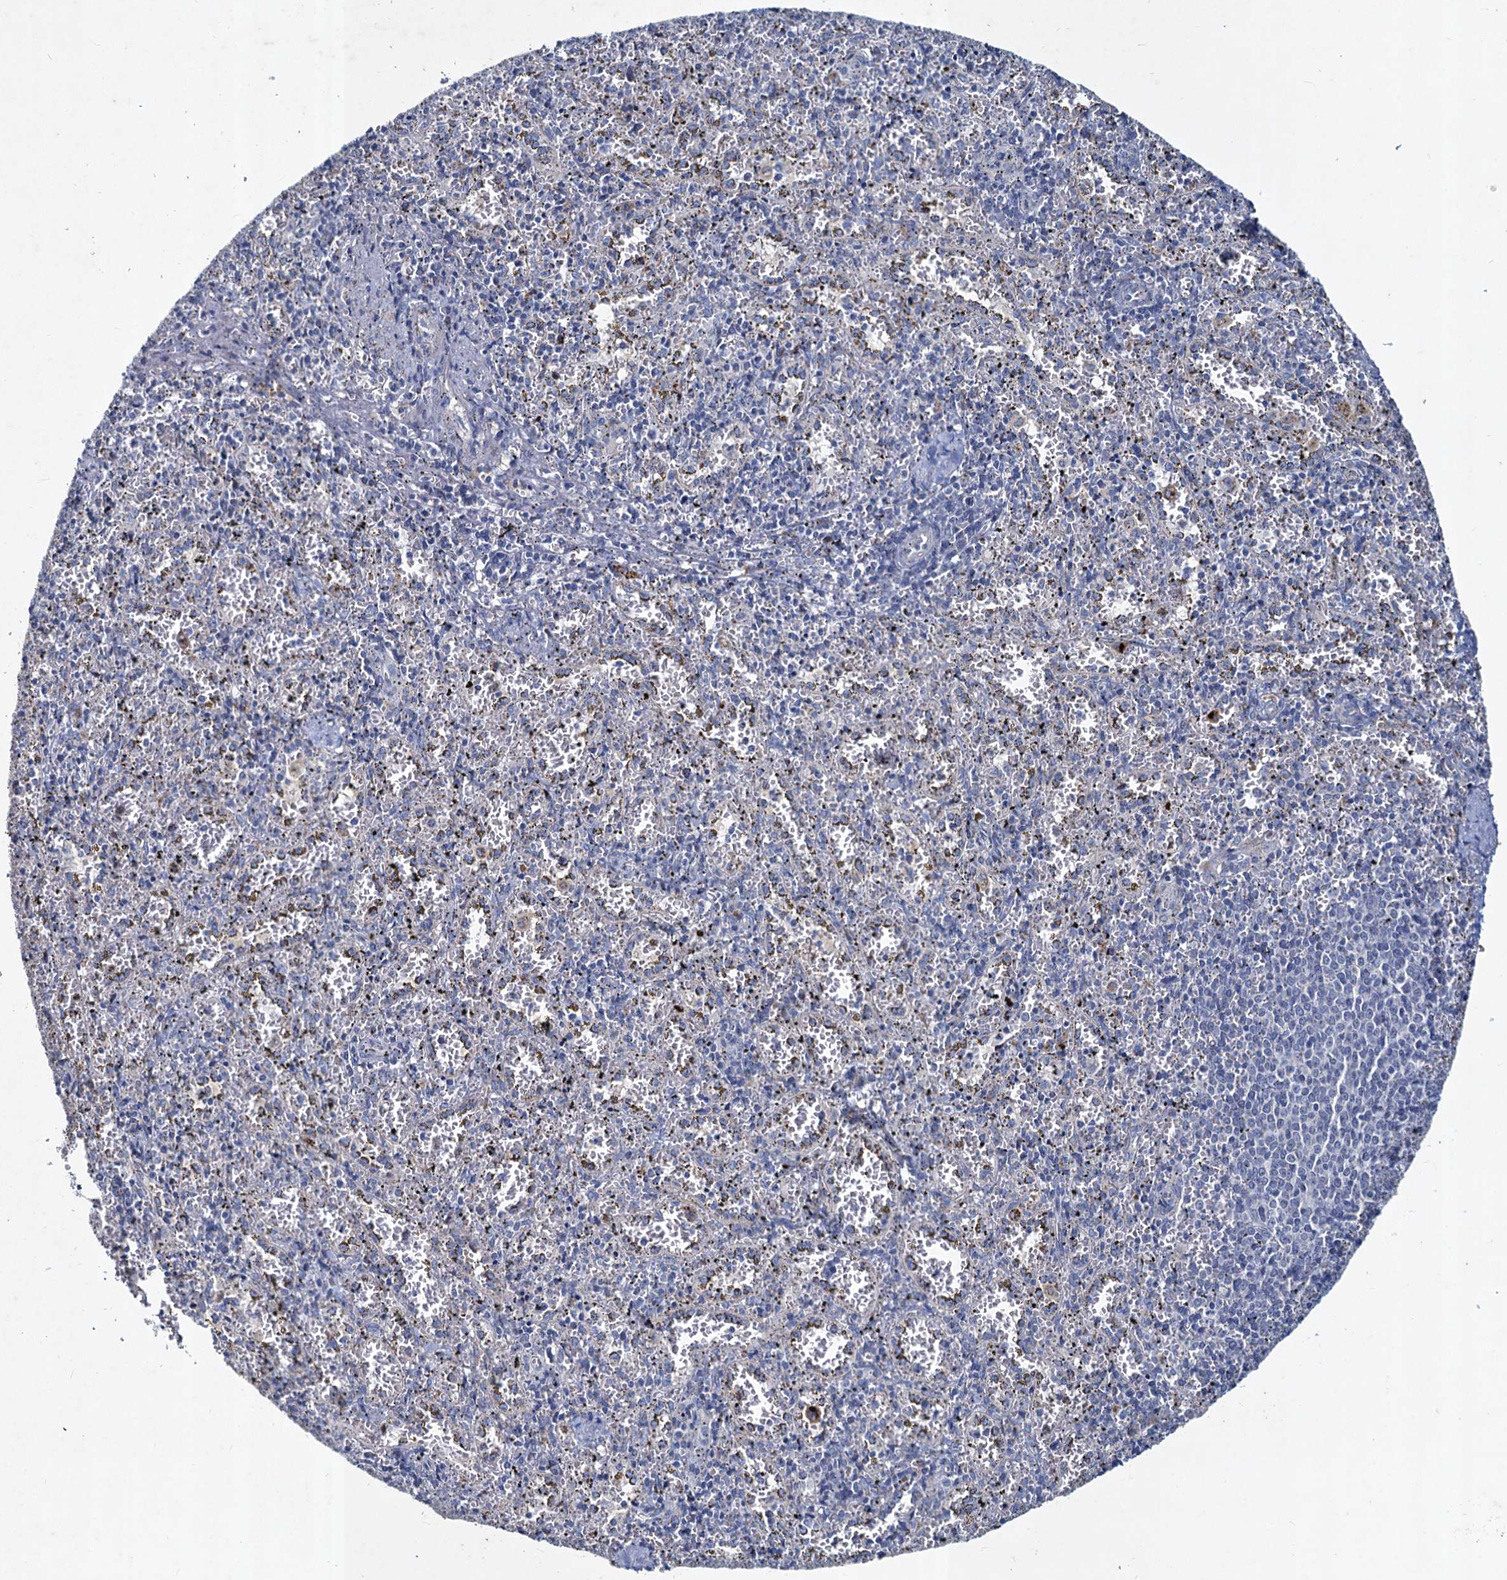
{"staining": {"intensity": "negative", "quantity": "none", "location": "none"}, "tissue": "spleen", "cell_type": "Cells in red pulp", "image_type": "normal", "snomed": [{"axis": "morphology", "description": "Normal tissue, NOS"}, {"axis": "topography", "description": "Spleen"}], "caption": "This is an IHC micrograph of normal spleen. There is no expression in cells in red pulp.", "gene": "TMX2", "patient": {"sex": "male", "age": 11}}